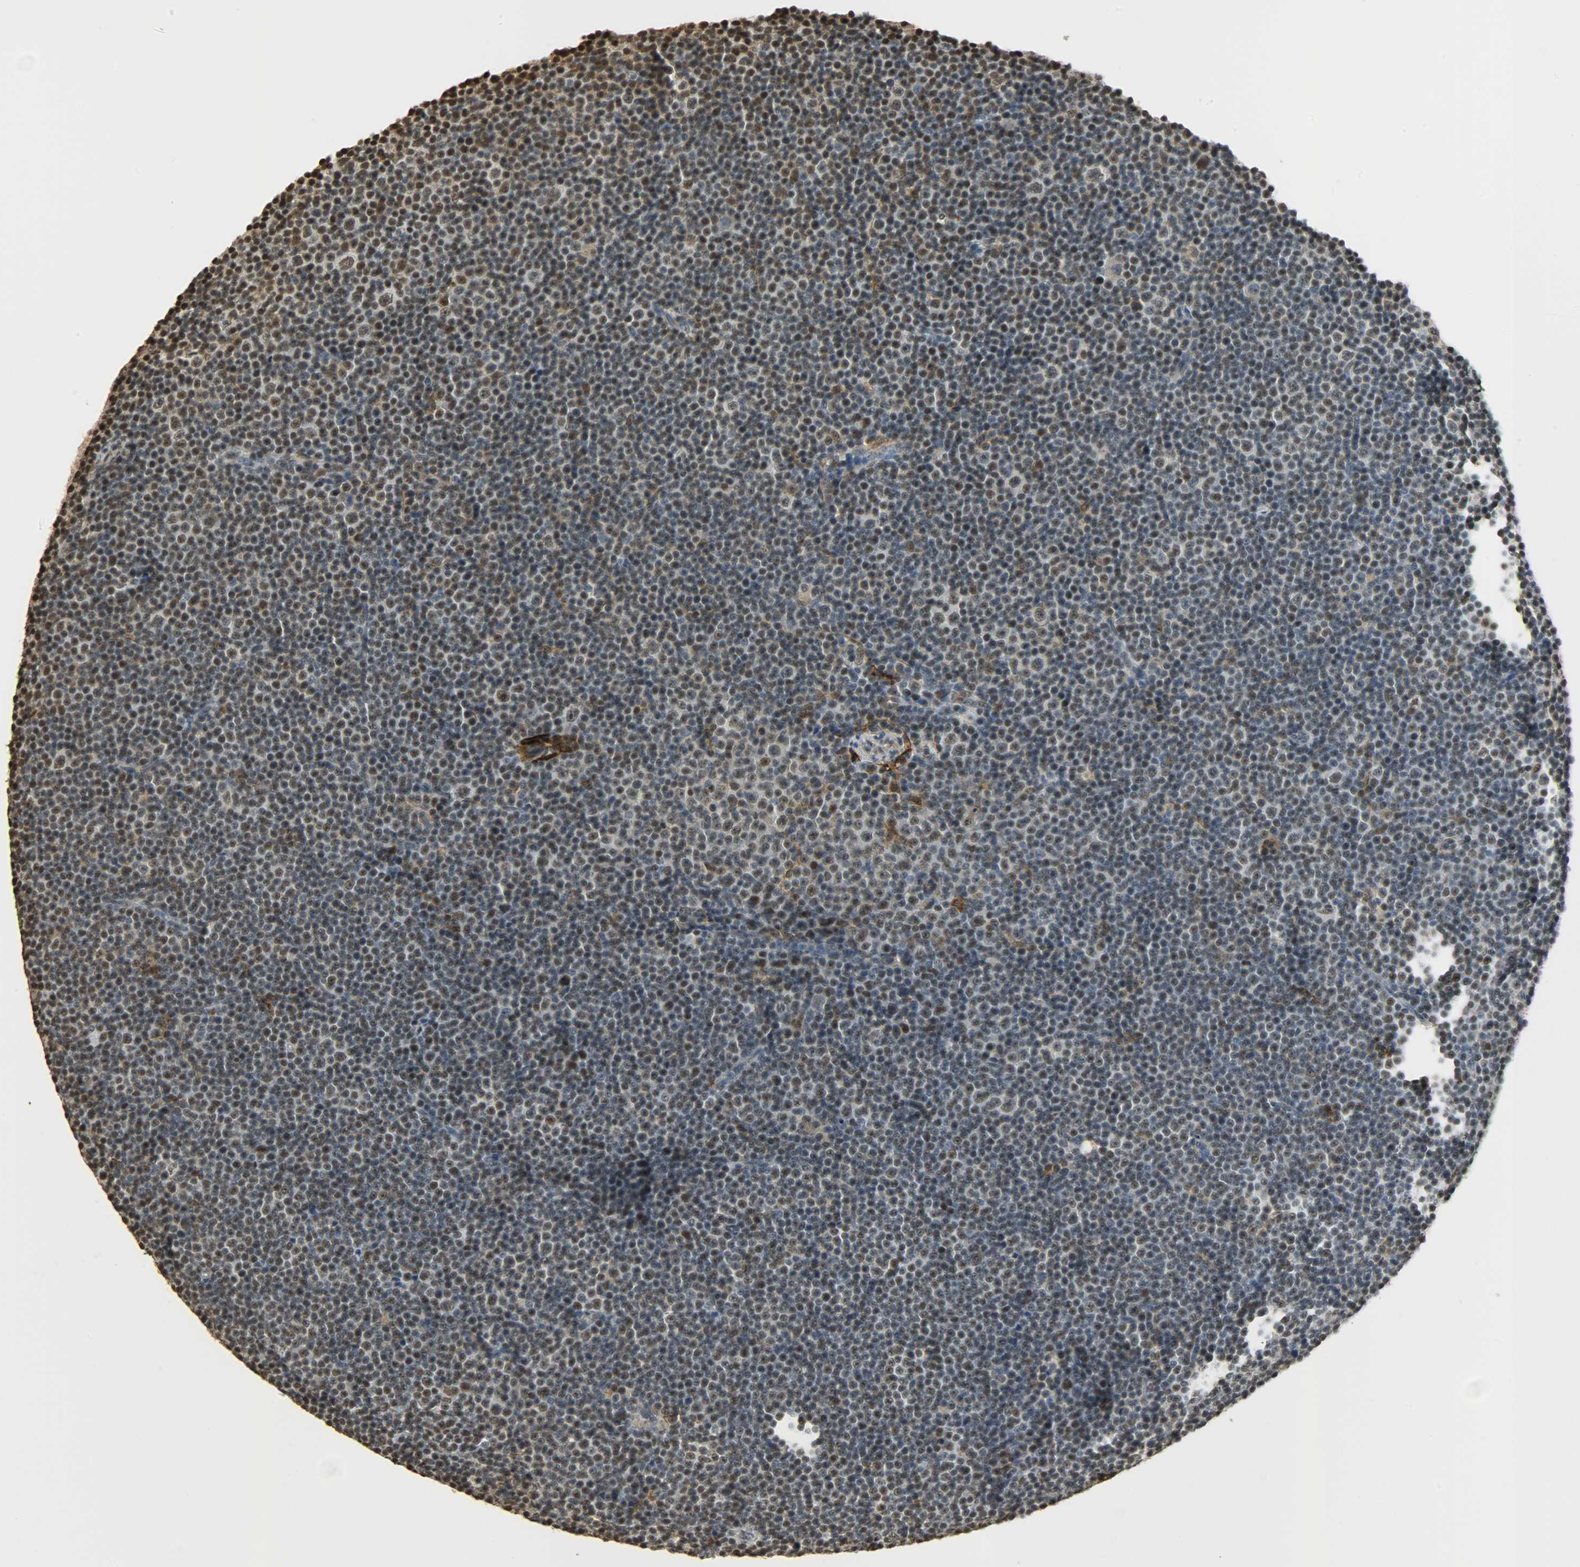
{"staining": {"intensity": "moderate", "quantity": "<25%", "location": "nuclear"}, "tissue": "lymphoma", "cell_type": "Tumor cells", "image_type": "cancer", "snomed": [{"axis": "morphology", "description": "Malignant lymphoma, non-Hodgkin's type, Low grade"}, {"axis": "topography", "description": "Lymph node"}], "caption": "Protein expression analysis of lymphoma shows moderate nuclear positivity in approximately <25% of tumor cells.", "gene": "NGFR", "patient": {"sex": "female", "age": 67}}